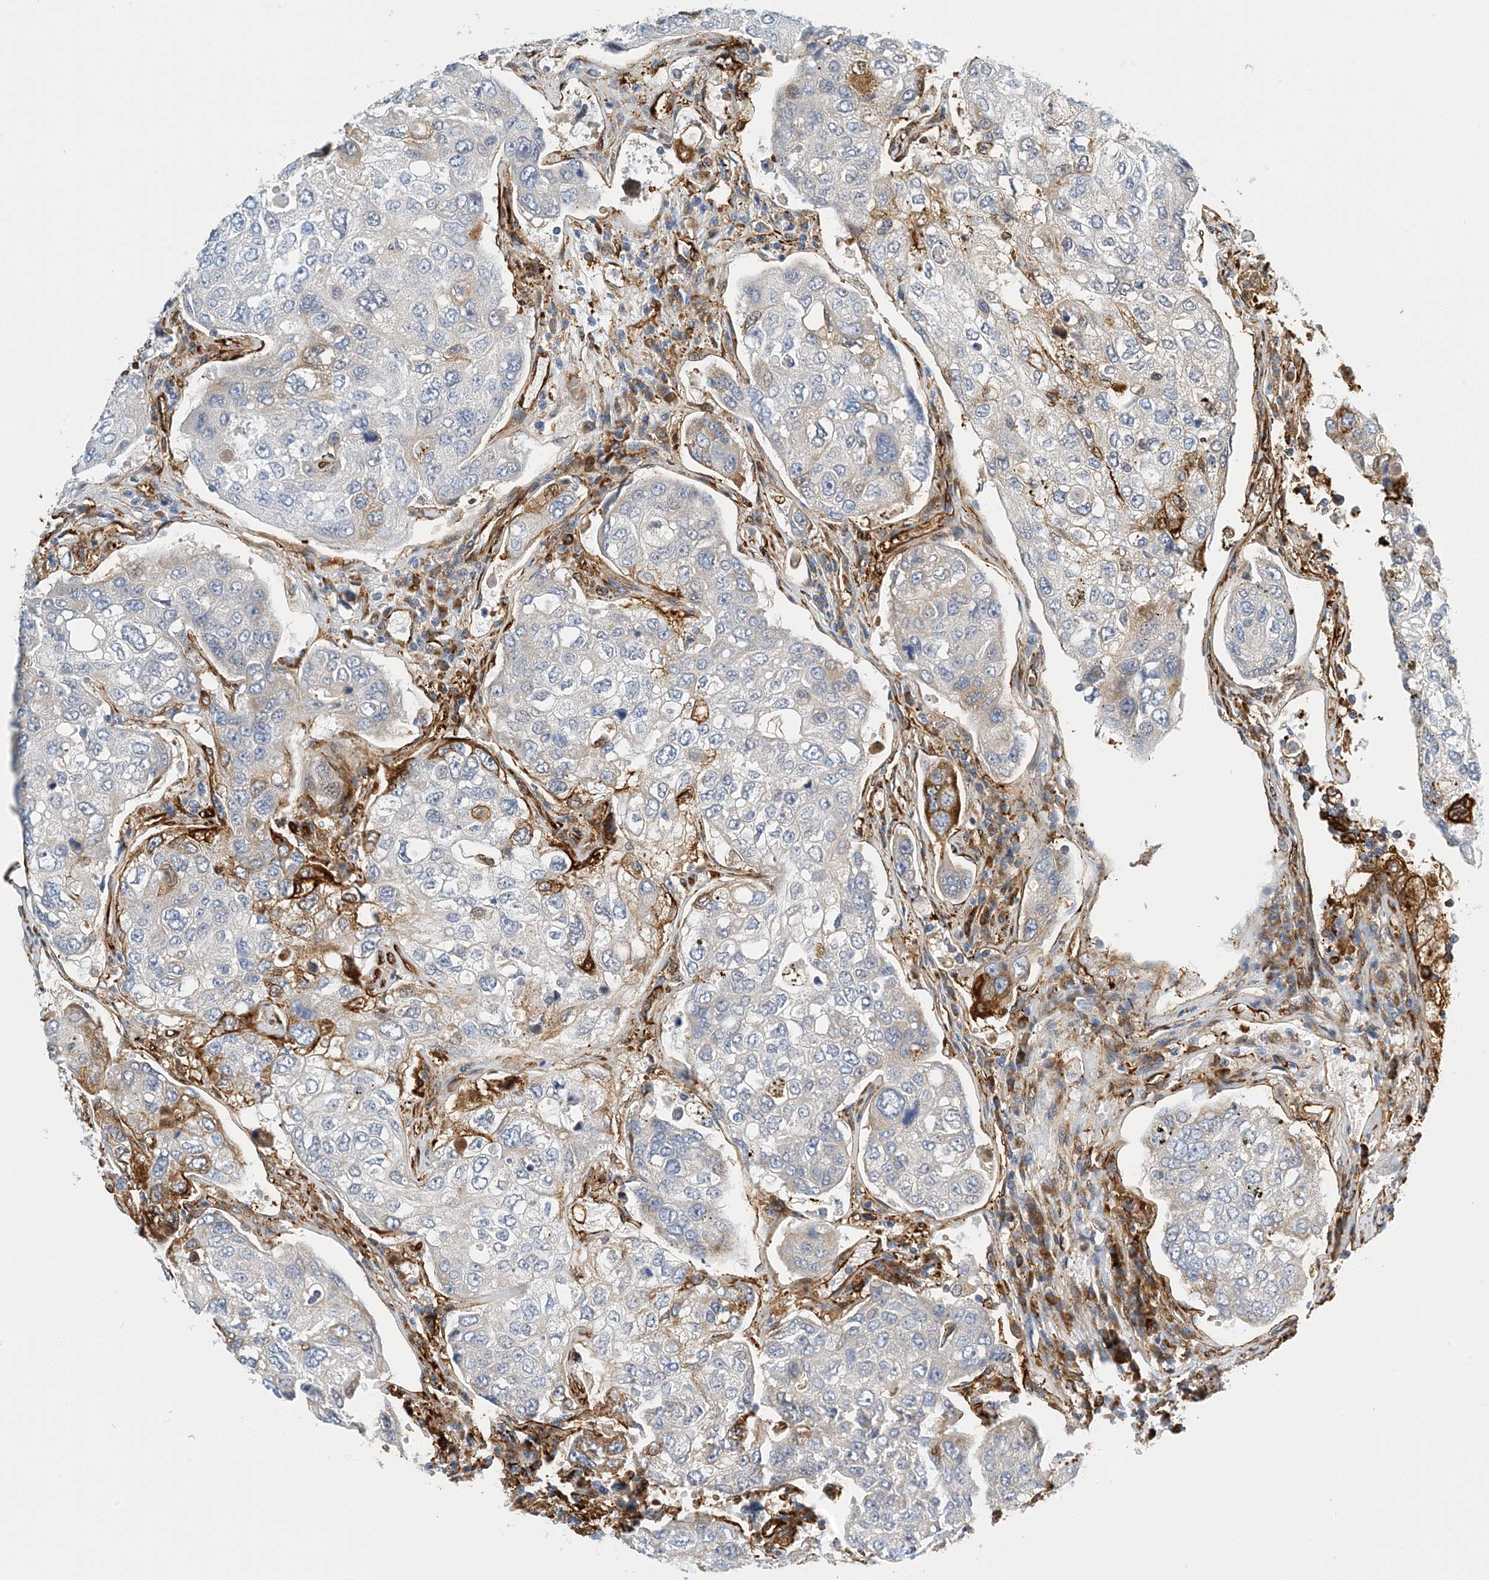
{"staining": {"intensity": "negative", "quantity": "none", "location": "none"}, "tissue": "urothelial cancer", "cell_type": "Tumor cells", "image_type": "cancer", "snomed": [{"axis": "morphology", "description": "Urothelial carcinoma, High grade"}, {"axis": "topography", "description": "Lymph node"}, {"axis": "topography", "description": "Urinary bladder"}], "caption": "IHC of human urothelial cancer demonstrates no staining in tumor cells. (DAB (3,3'-diaminobenzidine) IHC, high magnification).", "gene": "PCDHA2", "patient": {"sex": "male", "age": 51}}